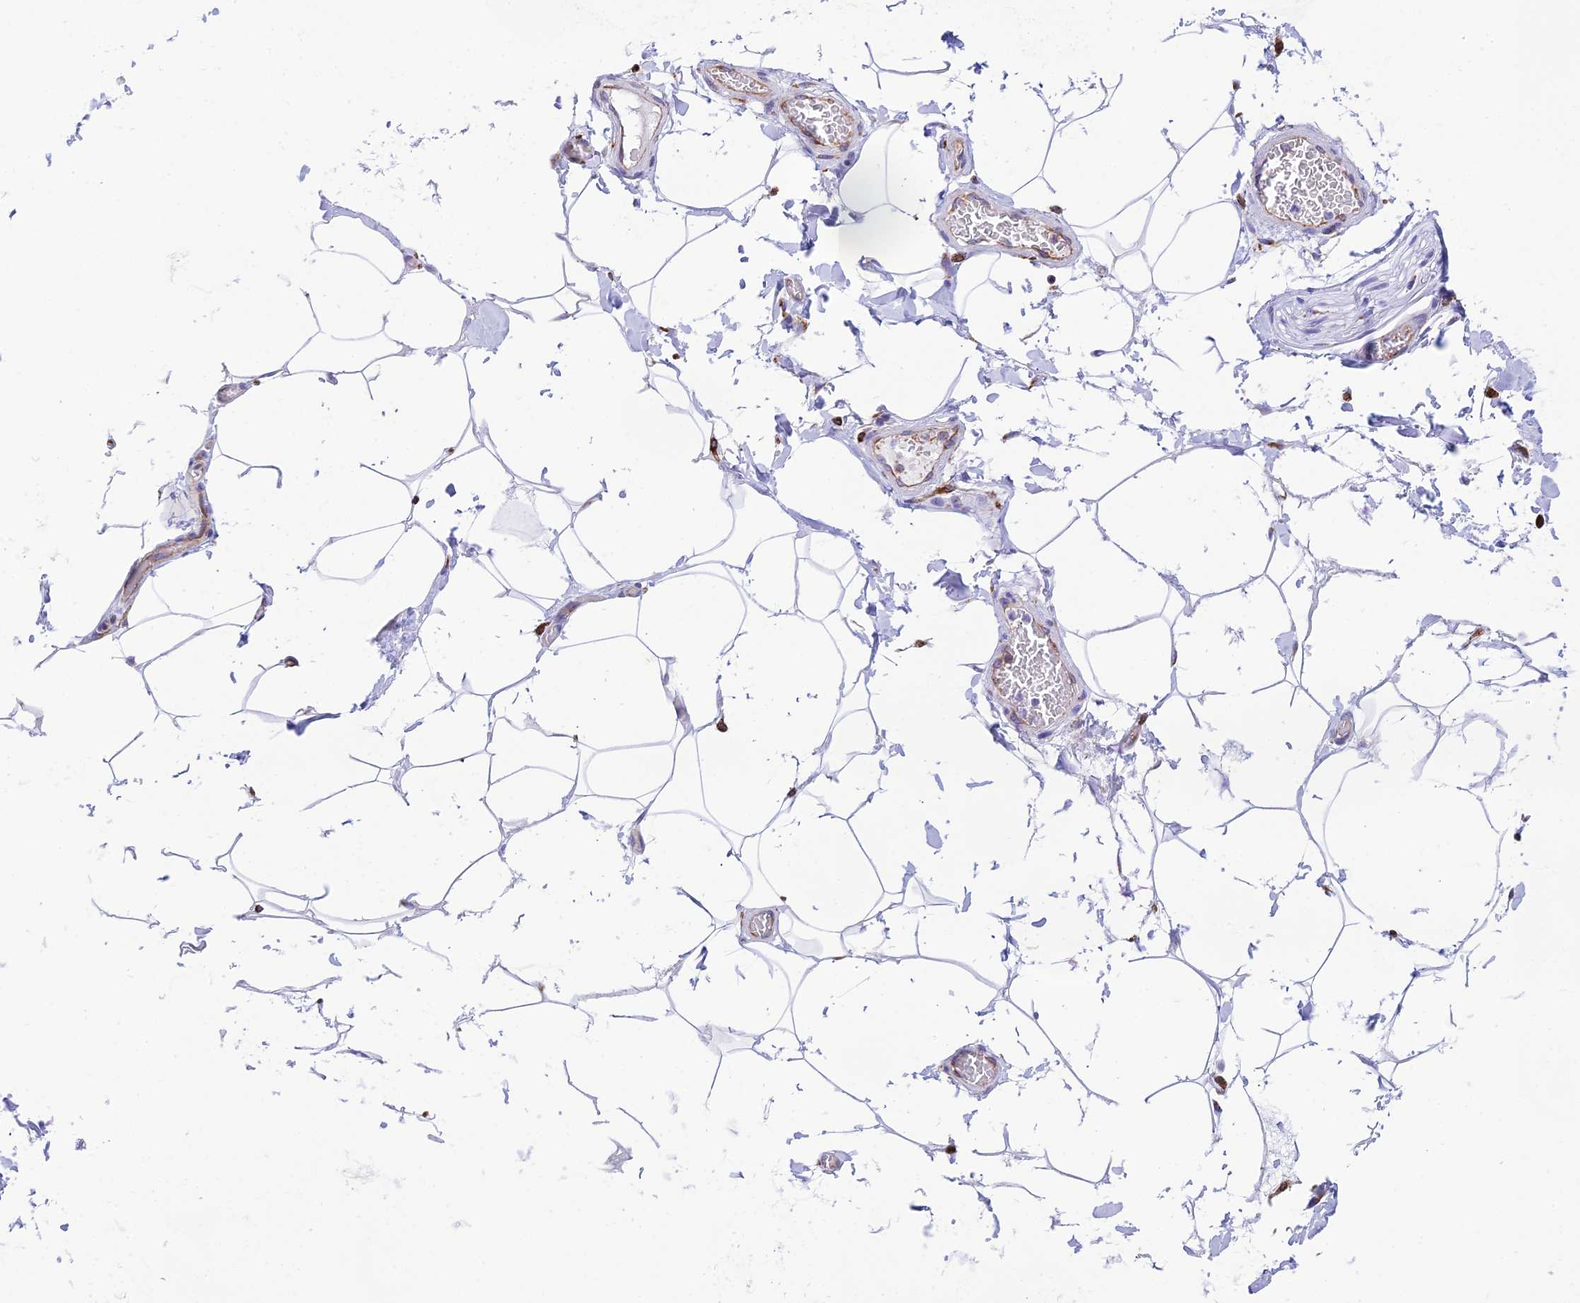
{"staining": {"intensity": "negative", "quantity": "none", "location": "none"}, "tissue": "adipose tissue", "cell_type": "Adipocytes", "image_type": "normal", "snomed": [{"axis": "morphology", "description": "Normal tissue, NOS"}, {"axis": "topography", "description": "Soft tissue"}, {"axis": "topography", "description": "Adipose tissue"}, {"axis": "topography", "description": "Vascular tissue"}, {"axis": "topography", "description": "Peripheral nerve tissue"}], "caption": "An immunohistochemistry (IHC) micrograph of benign adipose tissue is shown. There is no staining in adipocytes of adipose tissue. The staining was performed using DAB (3,3'-diaminobenzidine) to visualize the protein expression in brown, while the nuclei were stained in blue with hematoxylin (Magnification: 20x).", "gene": "TUBGCP6", "patient": {"sex": "male", "age": 46}}